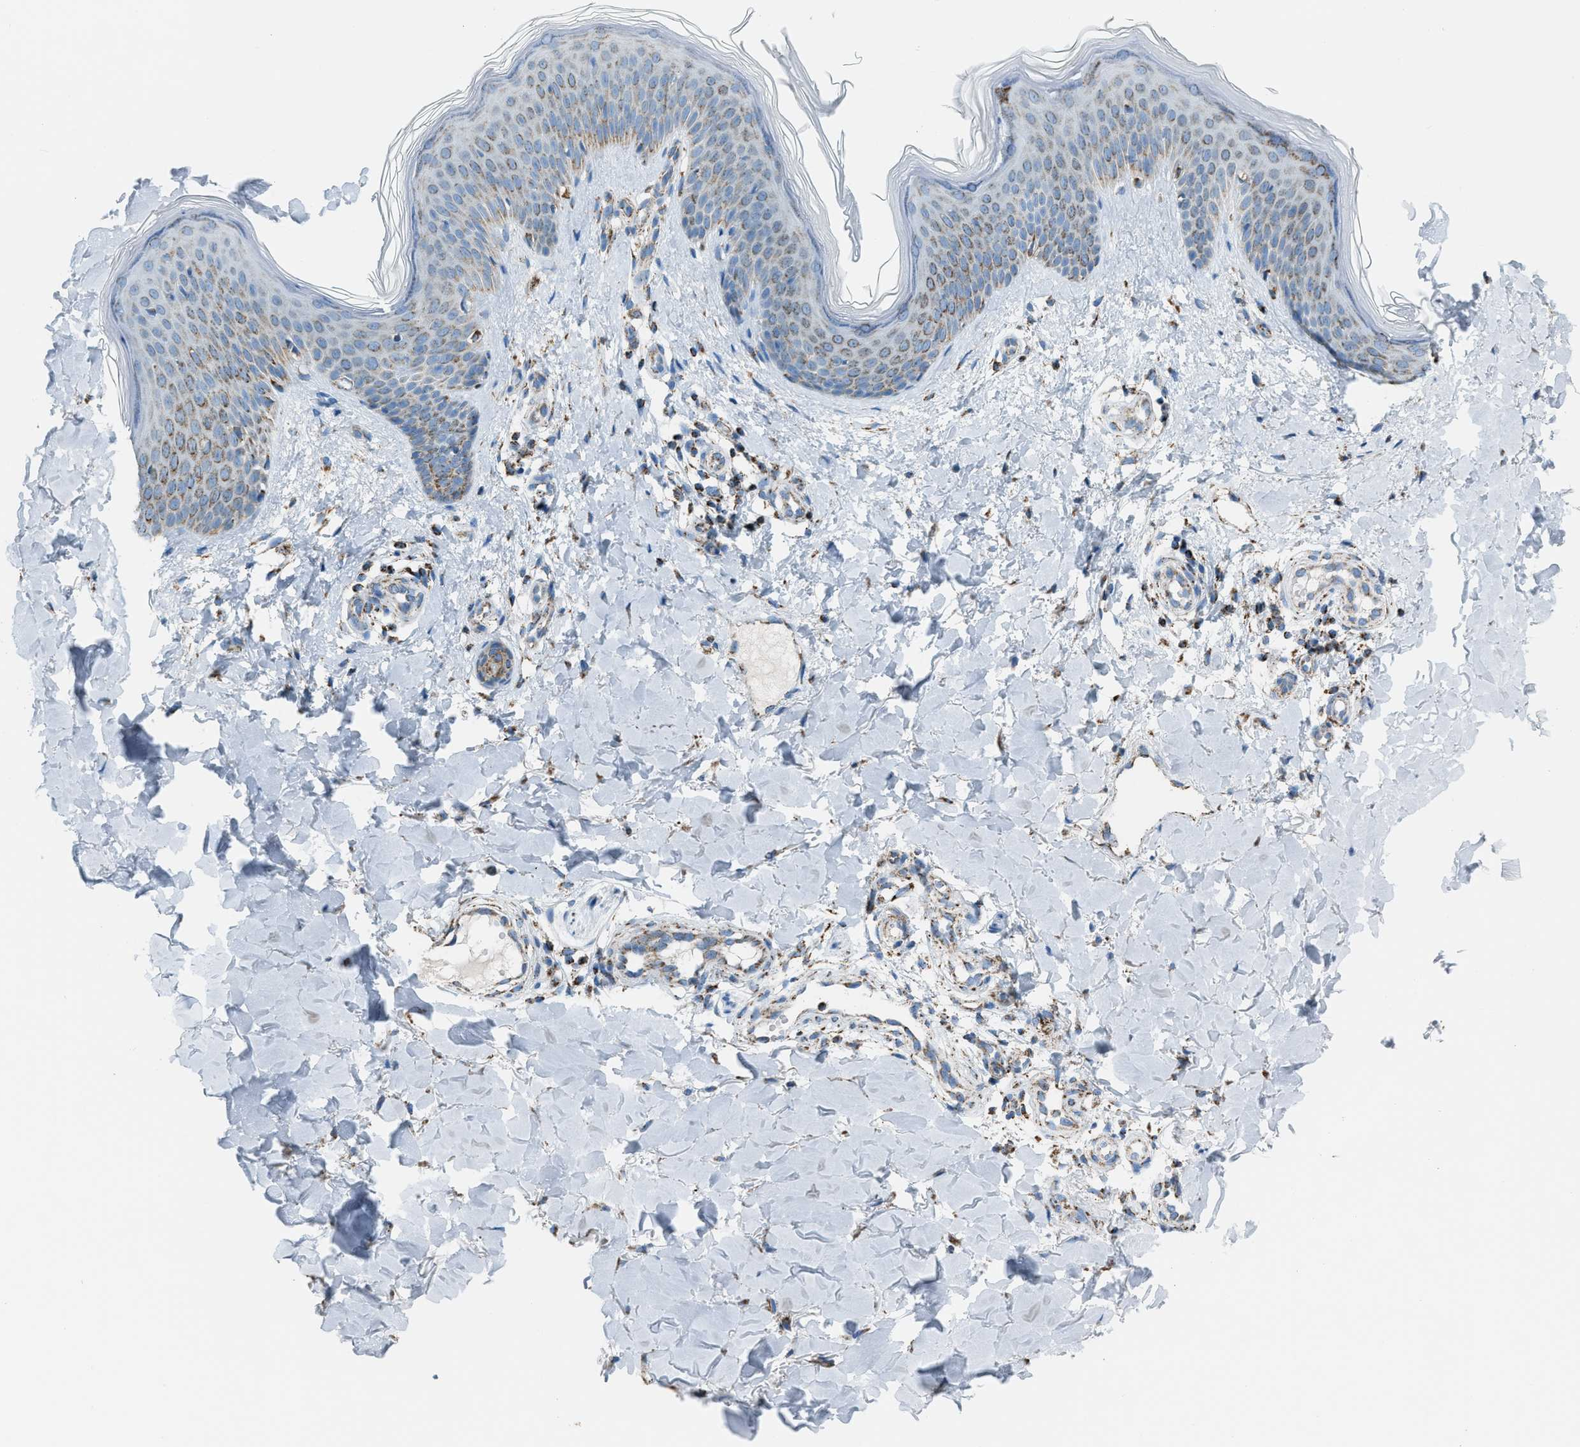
{"staining": {"intensity": "weak", "quantity": ">75%", "location": "cytoplasmic/membranous"}, "tissue": "skin", "cell_type": "Fibroblasts", "image_type": "normal", "snomed": [{"axis": "morphology", "description": "Normal tissue, NOS"}, {"axis": "topography", "description": "Skin"}], "caption": "This micrograph shows immunohistochemistry staining of normal skin, with low weak cytoplasmic/membranous expression in approximately >75% of fibroblasts.", "gene": "MDH2", "patient": {"sex": "male", "age": 41}}